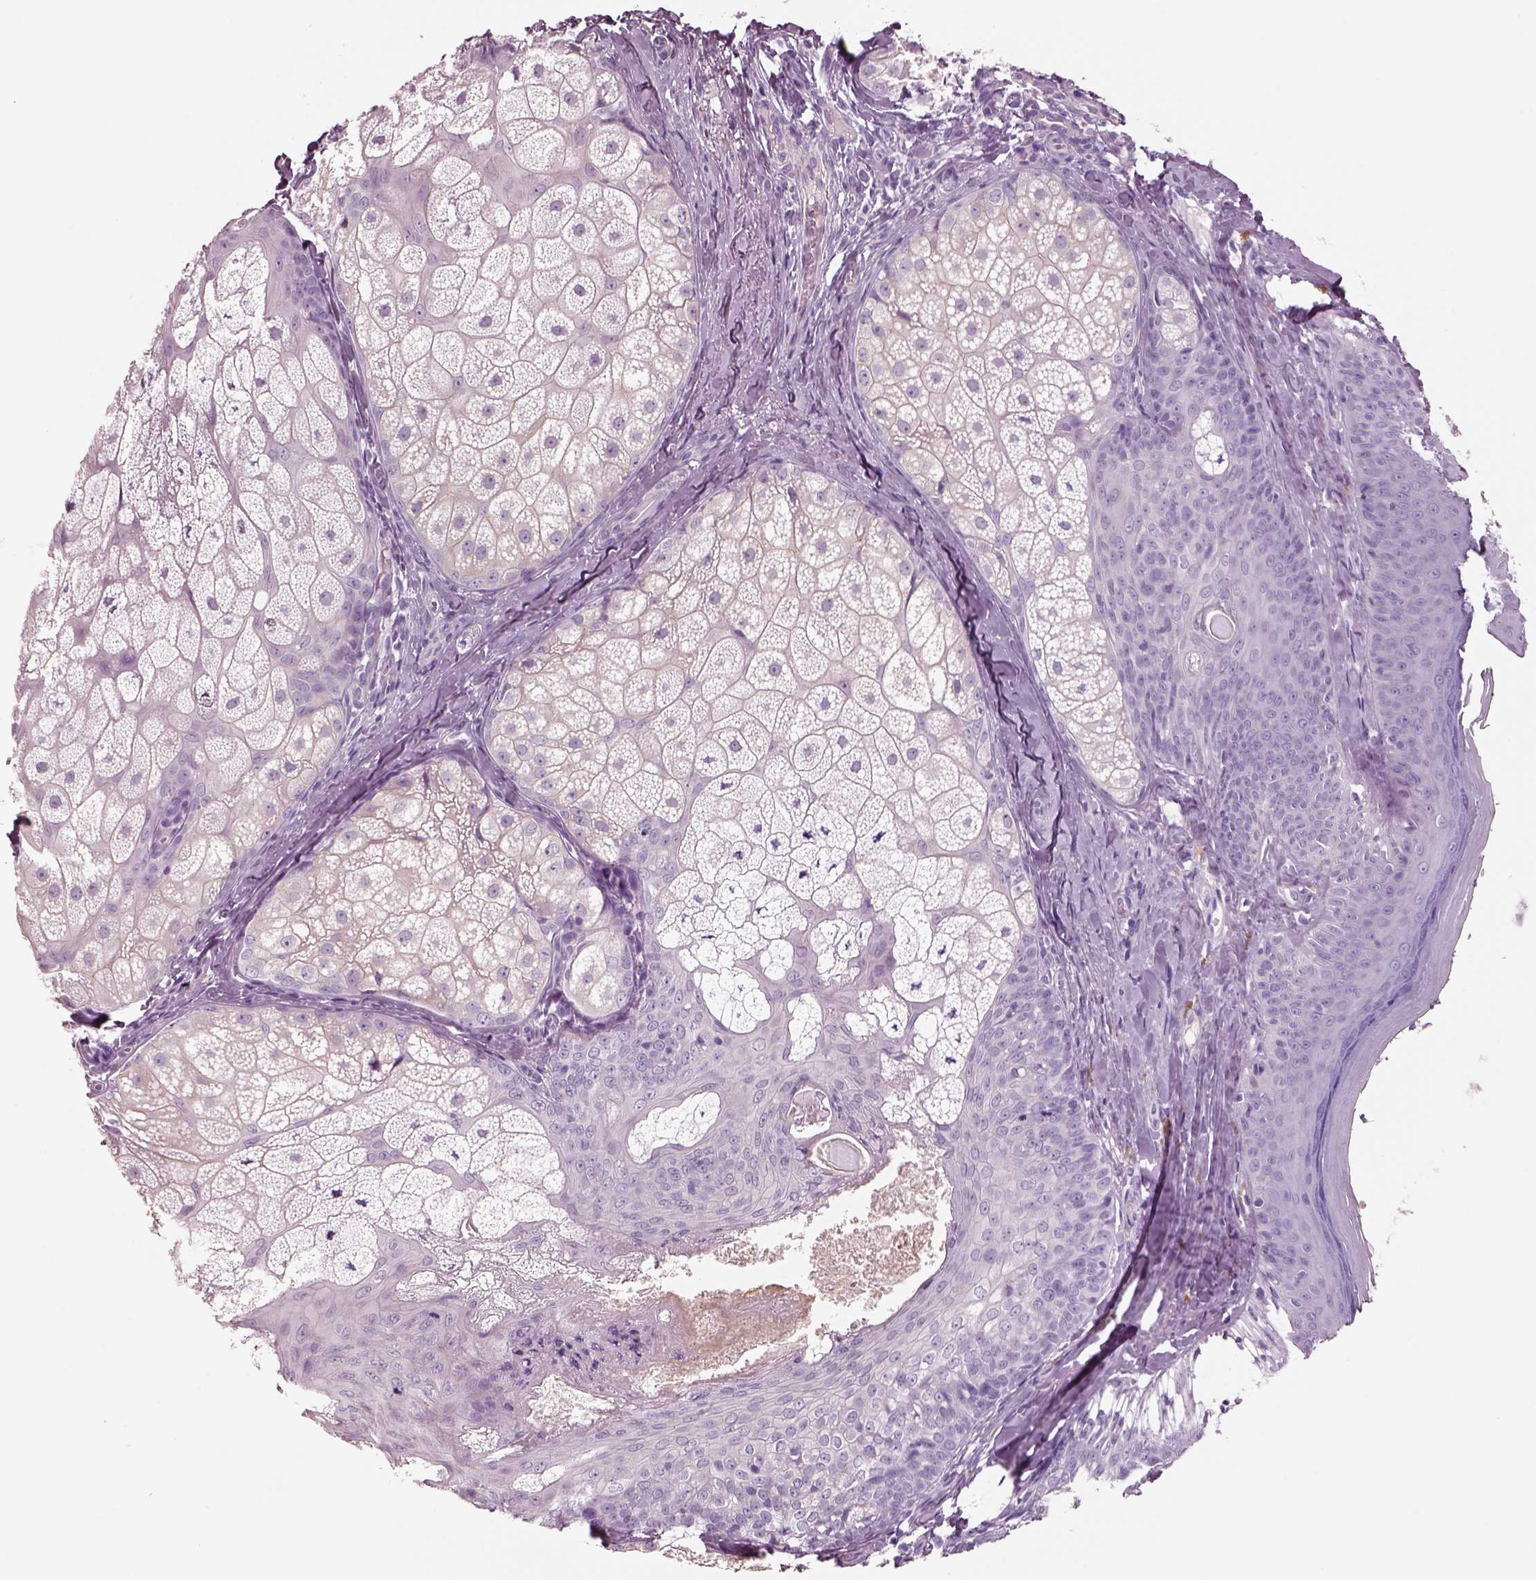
{"staining": {"intensity": "negative", "quantity": "none", "location": "none"}, "tissue": "skin cancer", "cell_type": "Tumor cells", "image_type": "cancer", "snomed": [{"axis": "morphology", "description": "Basal cell carcinoma"}, {"axis": "topography", "description": "Skin"}], "caption": "DAB (3,3'-diaminobenzidine) immunohistochemical staining of basal cell carcinoma (skin) demonstrates no significant expression in tumor cells. The staining was performed using DAB (3,3'-diaminobenzidine) to visualize the protein expression in brown, while the nuclei were stained in blue with hematoxylin (Magnification: 20x).", "gene": "IGLL1", "patient": {"sex": "male", "age": 57}}